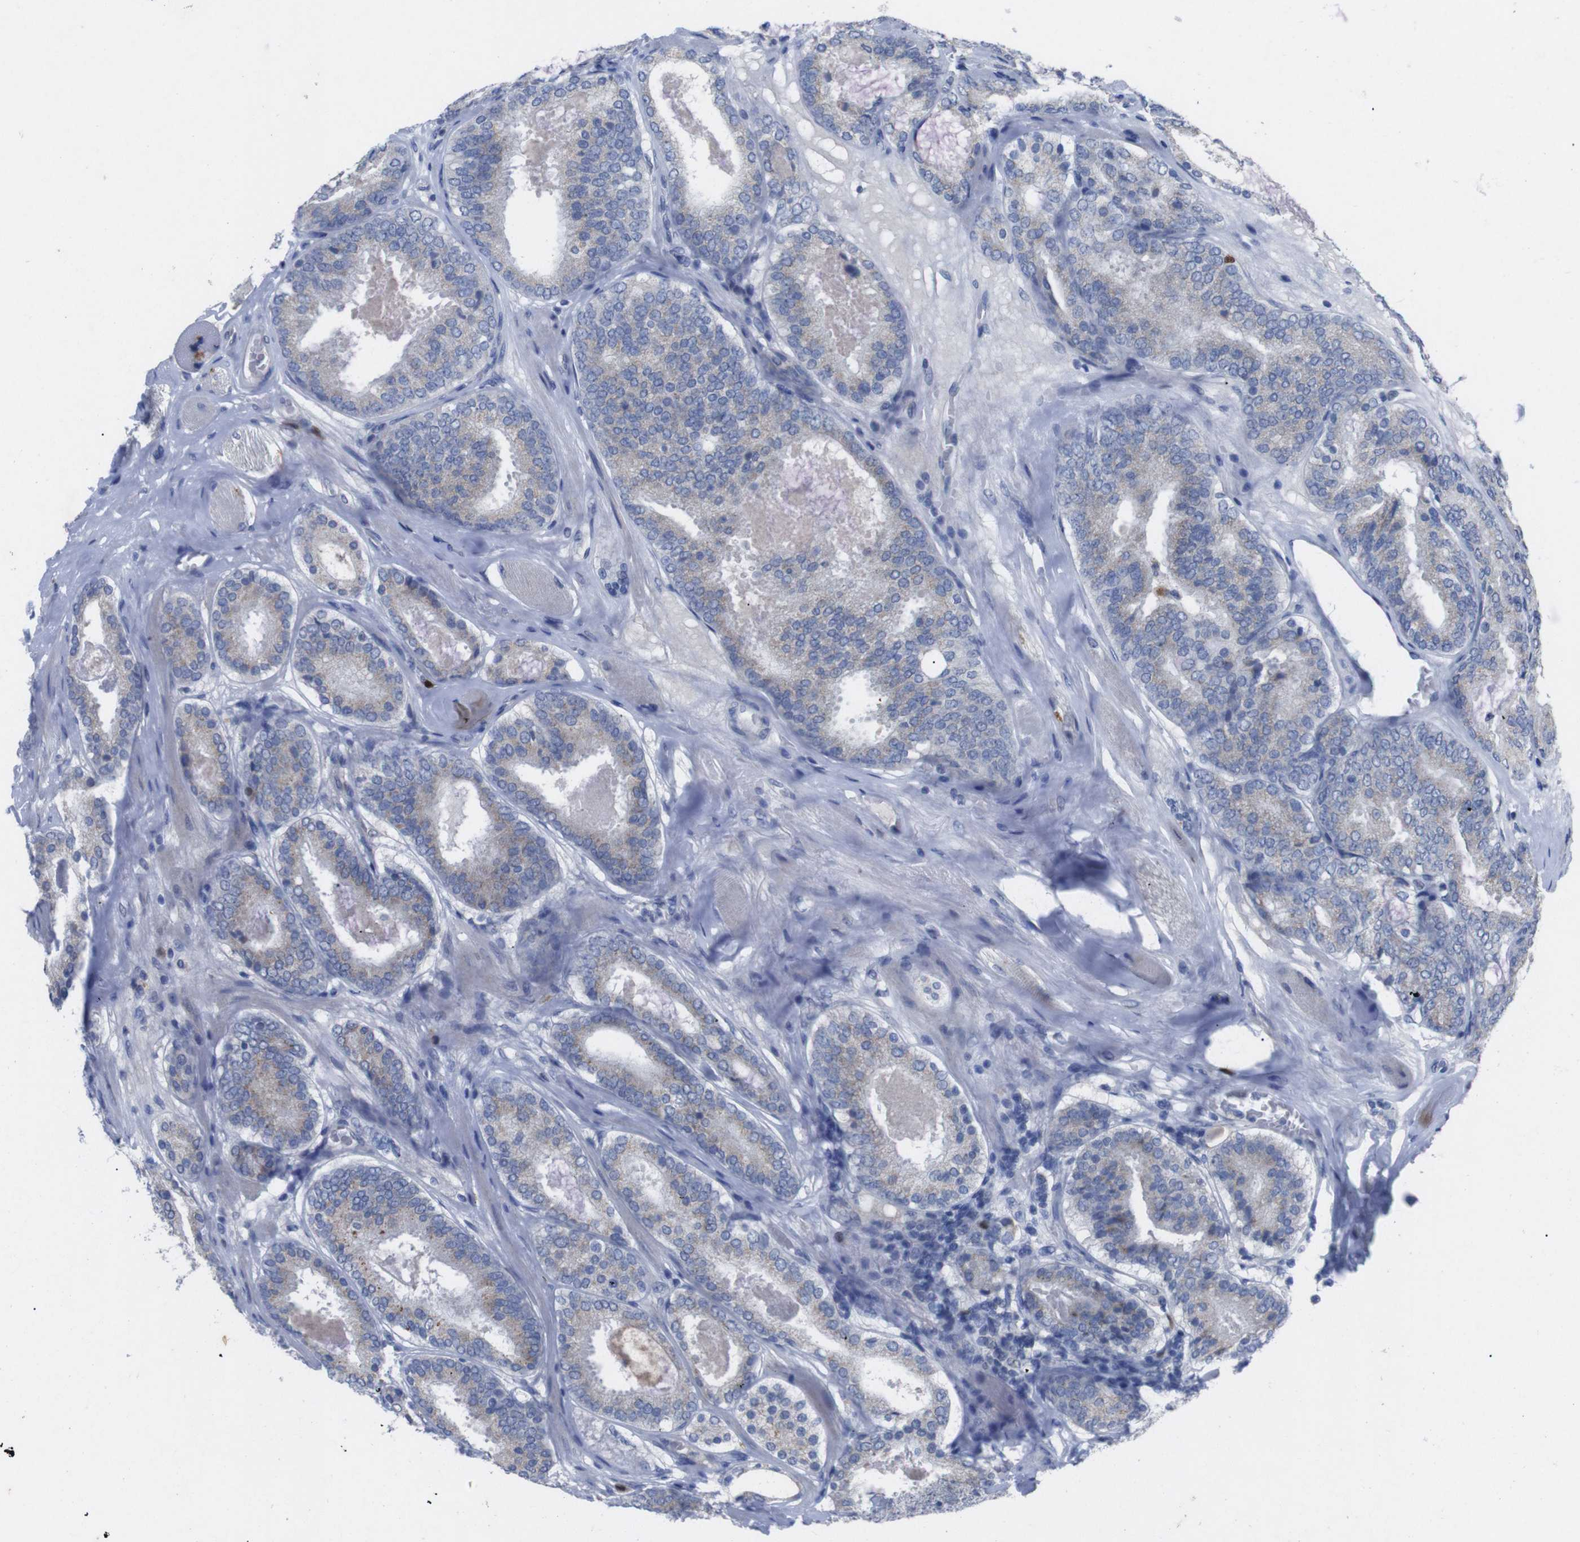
{"staining": {"intensity": "weak", "quantity": "<25%", "location": "cytoplasmic/membranous"}, "tissue": "prostate cancer", "cell_type": "Tumor cells", "image_type": "cancer", "snomed": [{"axis": "morphology", "description": "Adenocarcinoma, Low grade"}, {"axis": "topography", "description": "Prostate"}], "caption": "This is an IHC image of human adenocarcinoma (low-grade) (prostate). There is no expression in tumor cells.", "gene": "IRF4", "patient": {"sex": "male", "age": 69}}